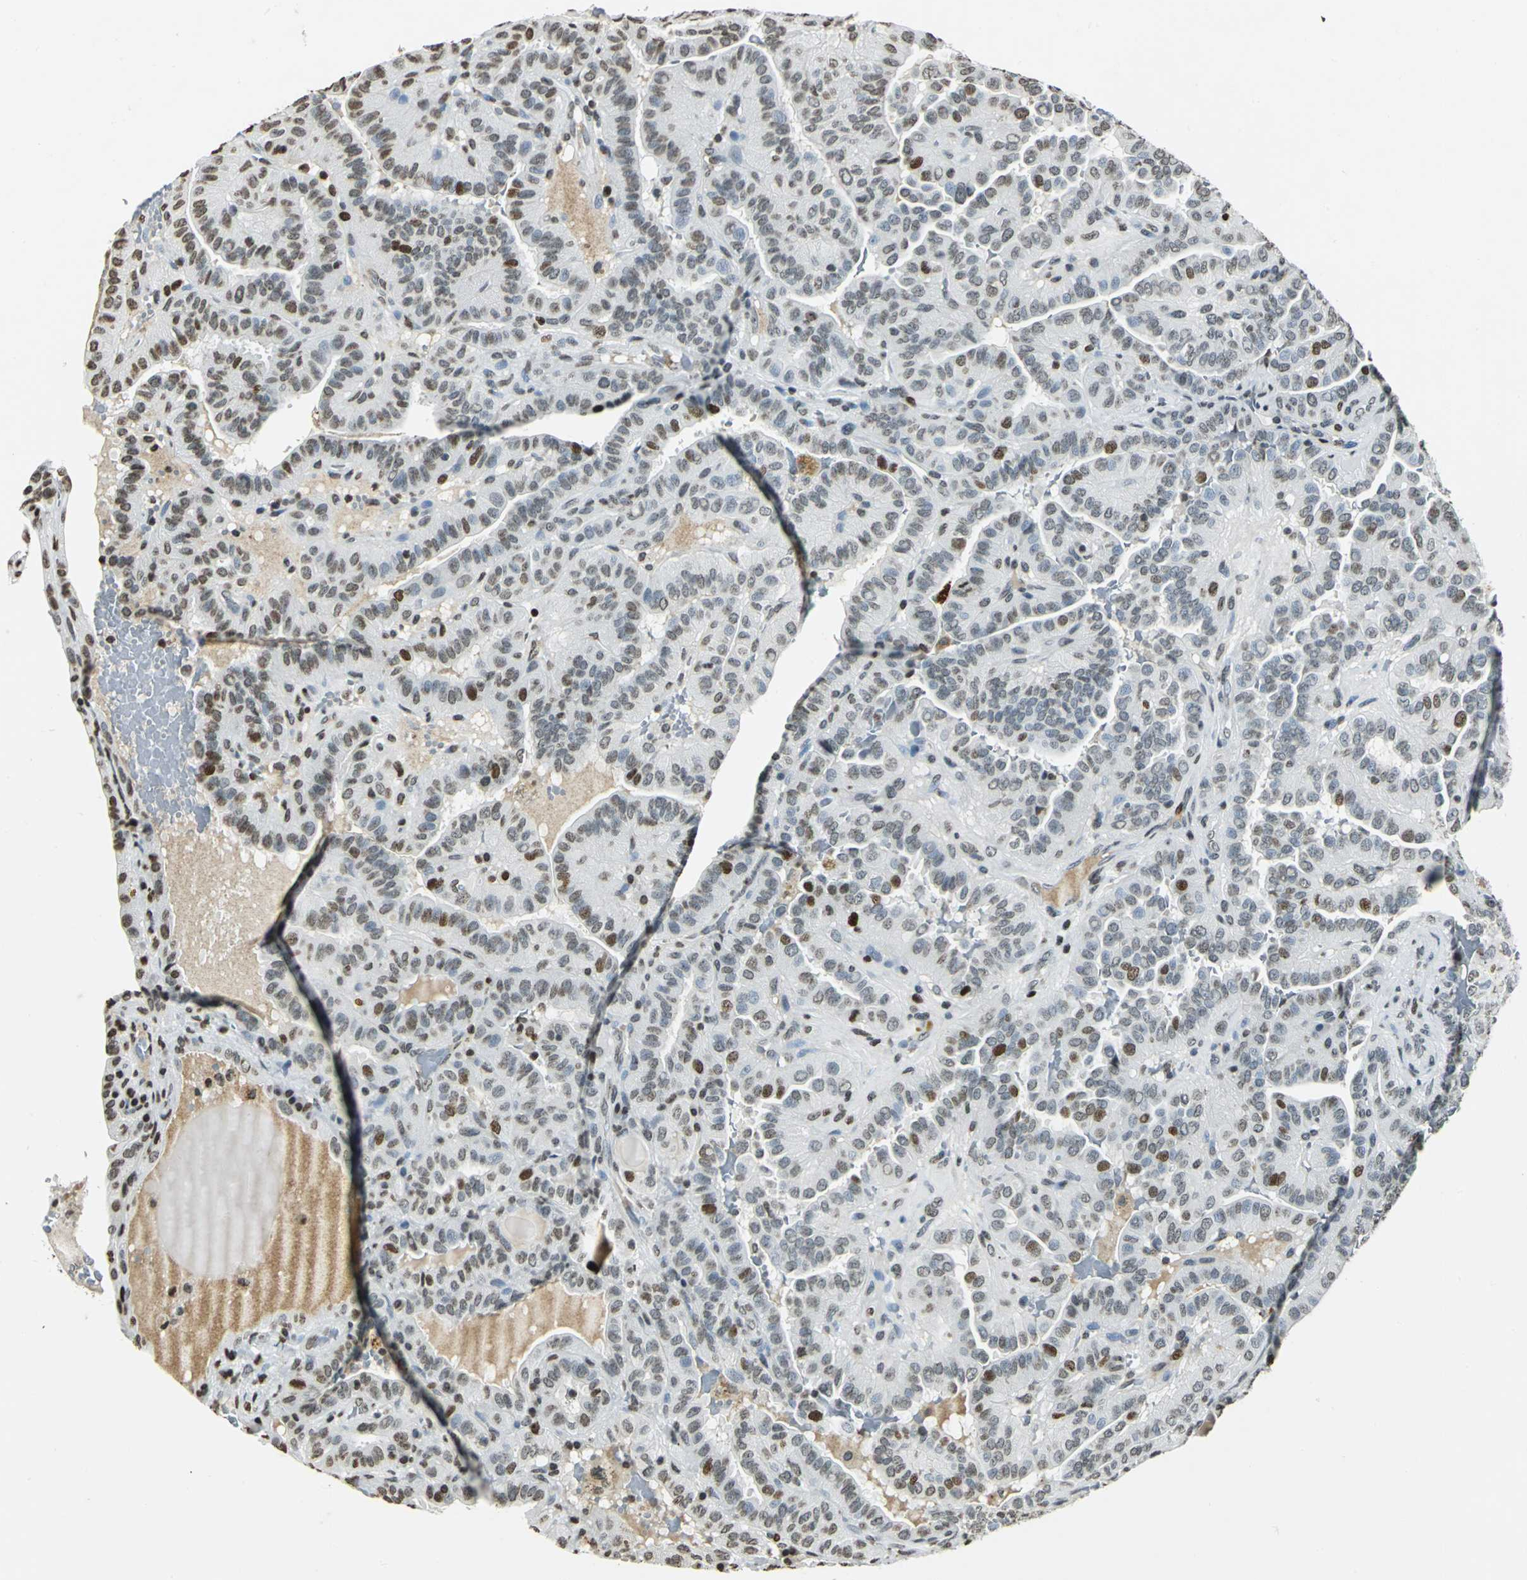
{"staining": {"intensity": "weak", "quantity": ">75%", "location": "nuclear"}, "tissue": "thyroid cancer", "cell_type": "Tumor cells", "image_type": "cancer", "snomed": [{"axis": "morphology", "description": "Papillary adenocarcinoma, NOS"}, {"axis": "topography", "description": "Thyroid gland"}], "caption": "Tumor cells exhibit weak nuclear positivity in approximately >75% of cells in thyroid cancer (papillary adenocarcinoma). (DAB IHC, brown staining for protein, blue staining for nuclei).", "gene": "MCM4", "patient": {"sex": "male", "age": 77}}